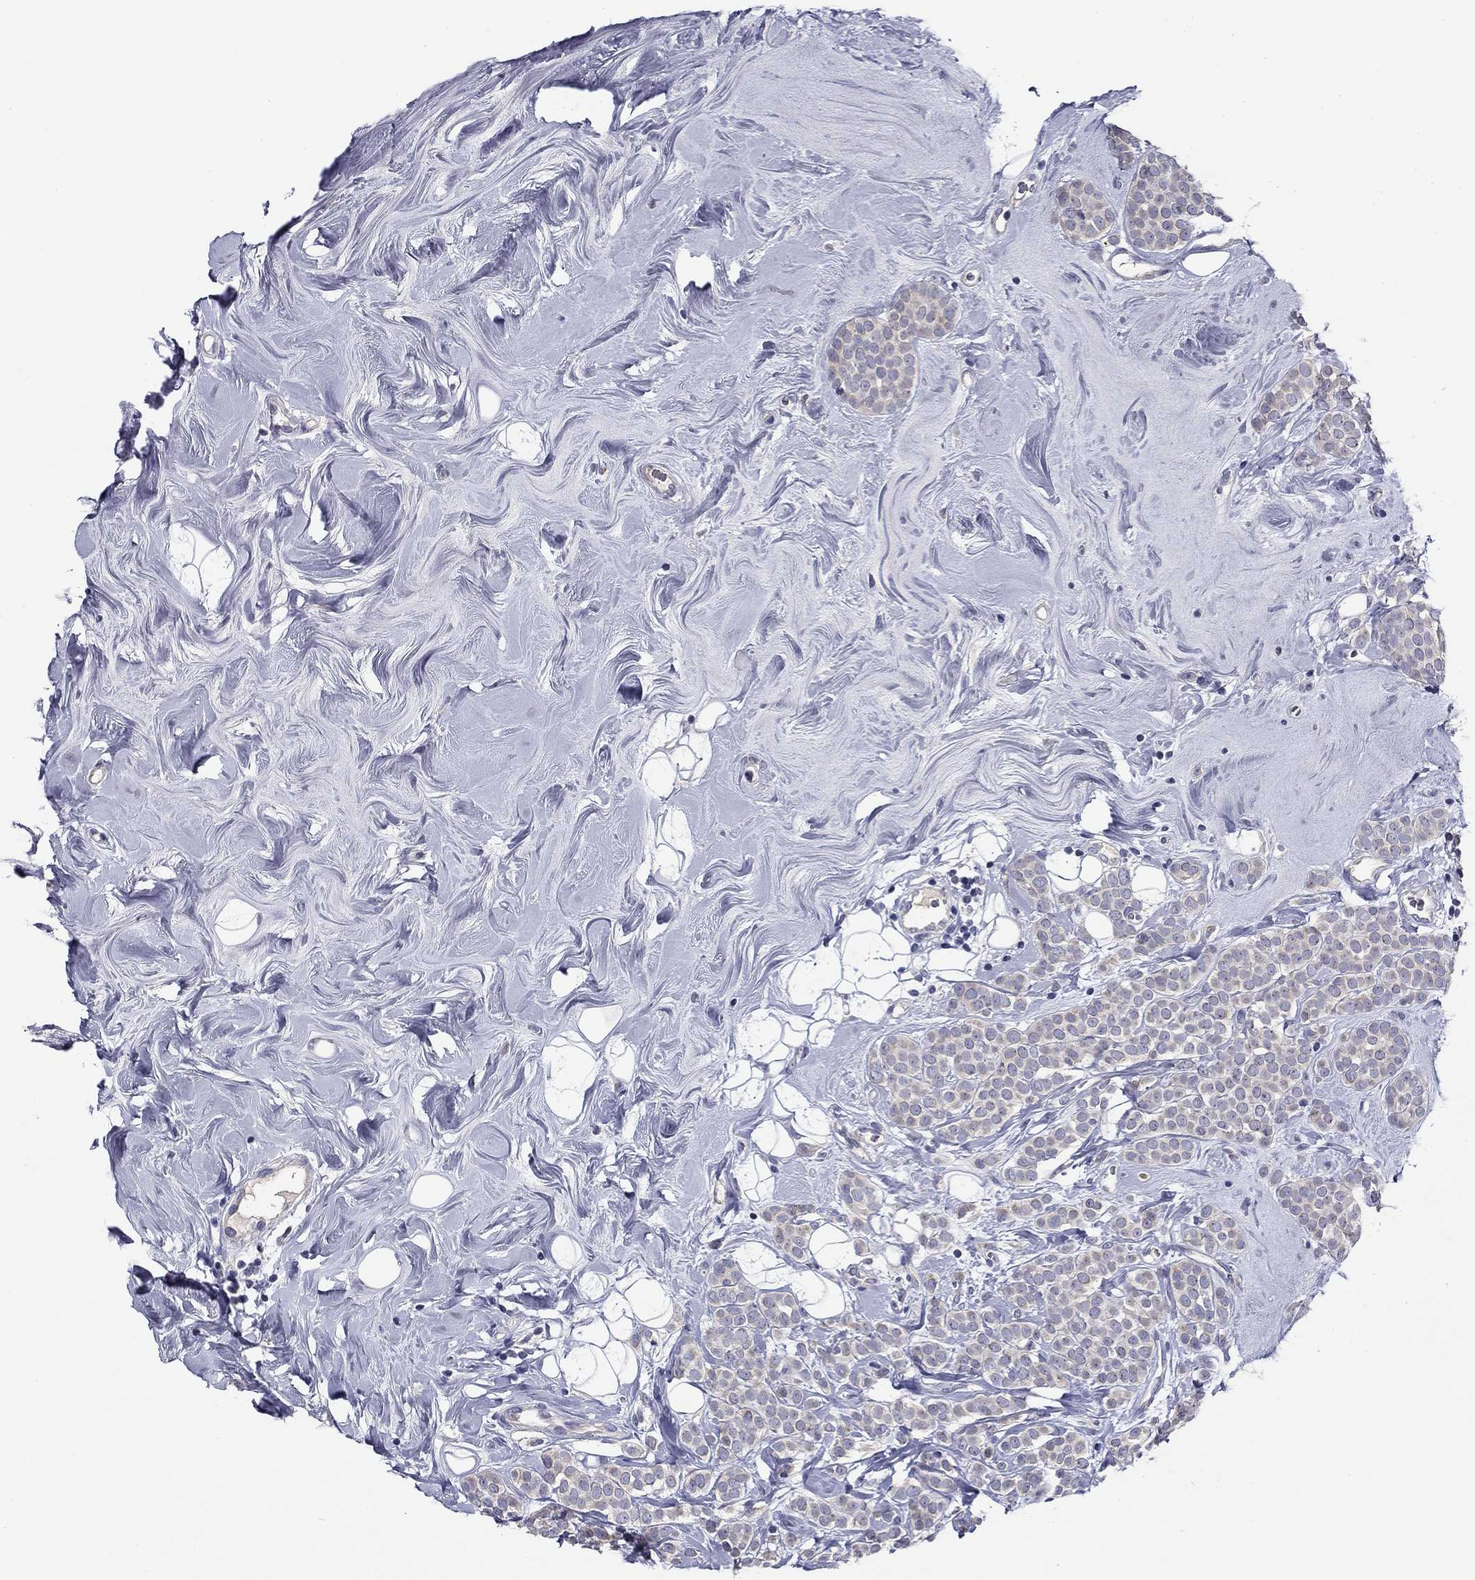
{"staining": {"intensity": "negative", "quantity": "none", "location": "none"}, "tissue": "breast cancer", "cell_type": "Tumor cells", "image_type": "cancer", "snomed": [{"axis": "morphology", "description": "Lobular carcinoma"}, {"axis": "topography", "description": "Breast"}], "caption": "This is an immunohistochemistry (IHC) photomicrograph of lobular carcinoma (breast). There is no expression in tumor cells.", "gene": "SPATA7", "patient": {"sex": "female", "age": 49}}